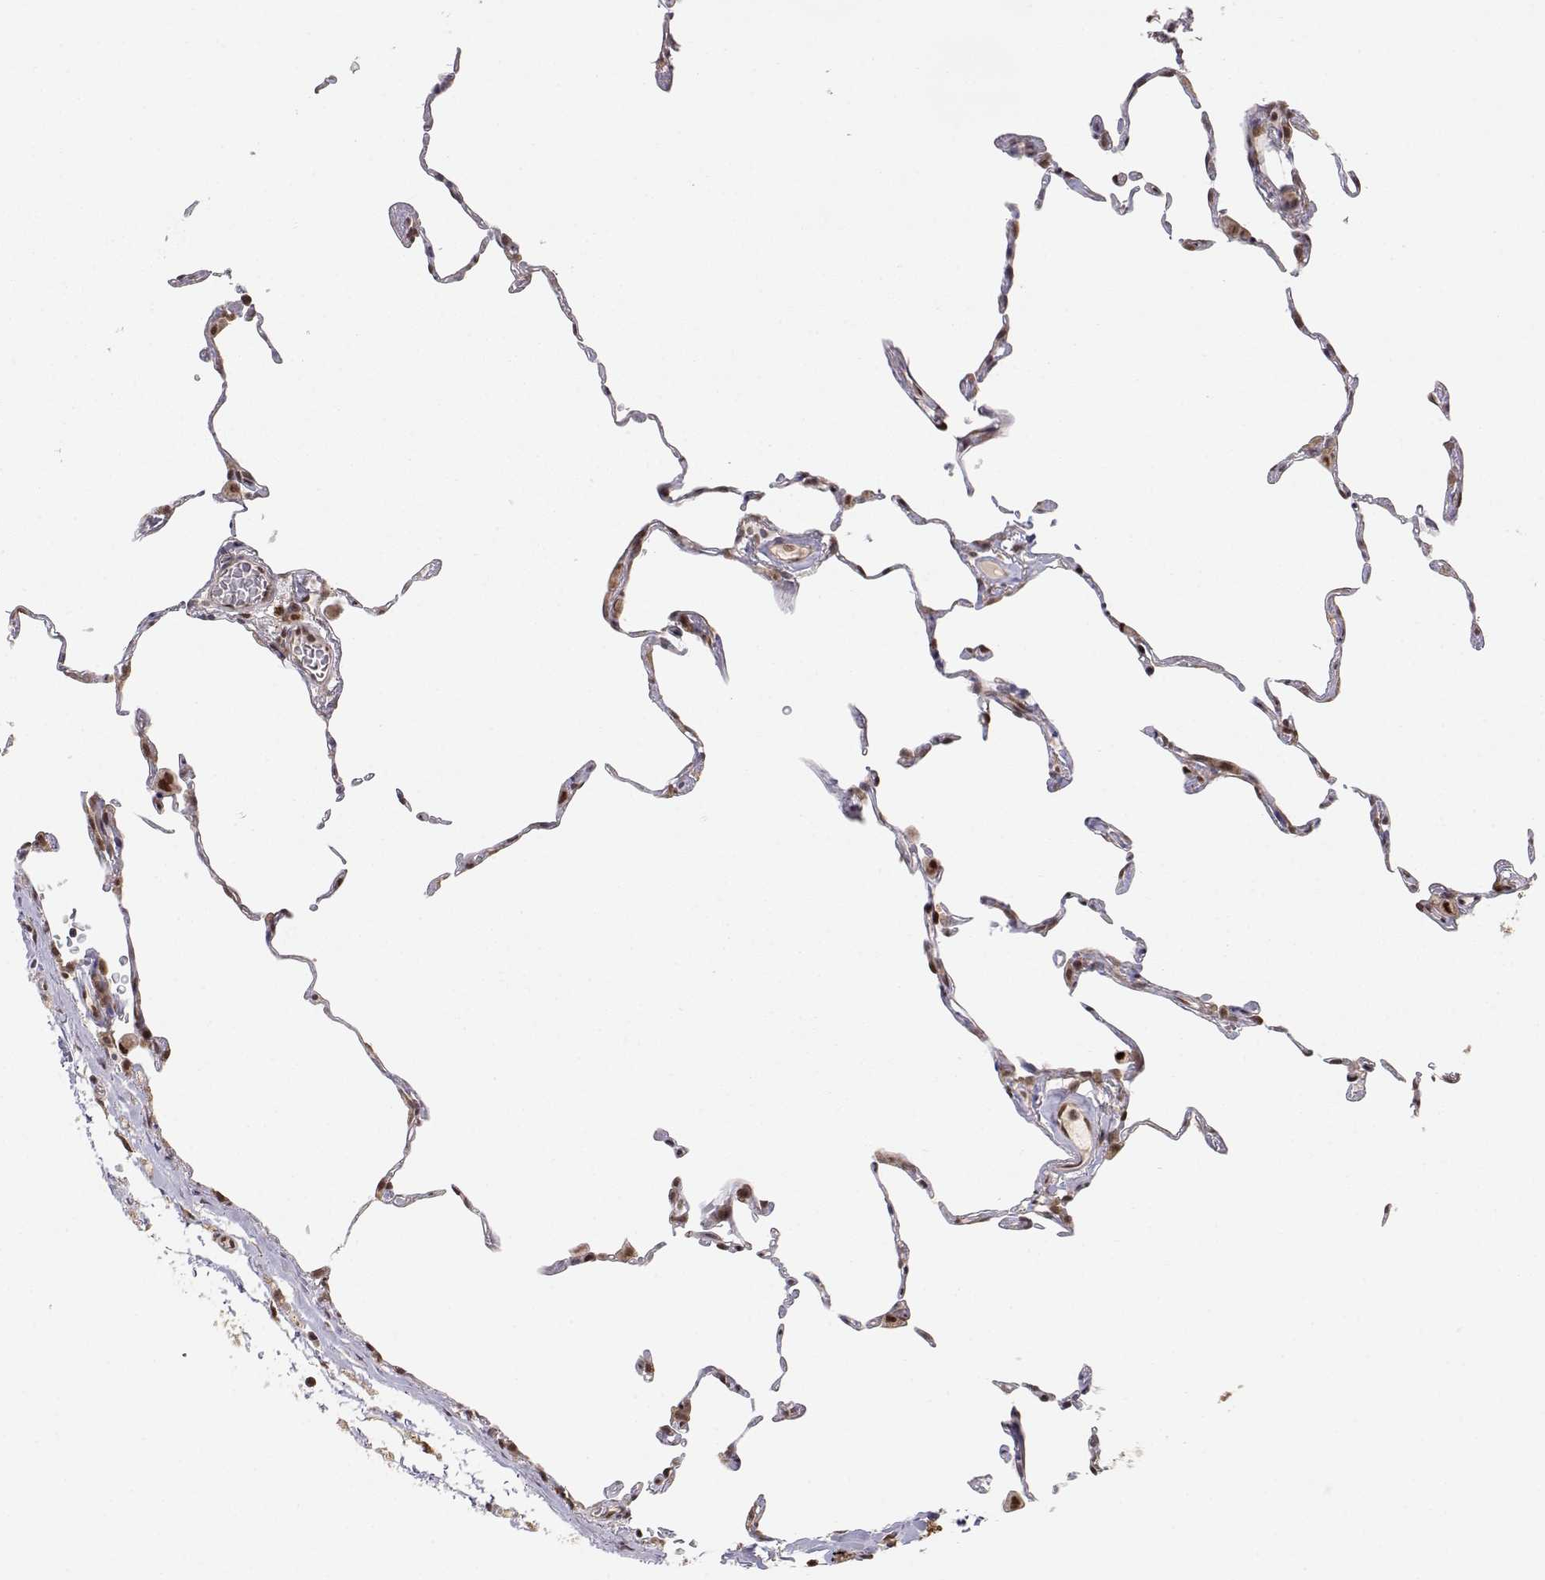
{"staining": {"intensity": "strong", "quantity": ">75%", "location": "nuclear"}, "tissue": "lung", "cell_type": "Alveolar cells", "image_type": "normal", "snomed": [{"axis": "morphology", "description": "Normal tissue, NOS"}, {"axis": "topography", "description": "Lung"}], "caption": "High-magnification brightfield microscopy of normal lung stained with DAB (3,3'-diaminobenzidine) (brown) and counterstained with hematoxylin (blue). alveolar cells exhibit strong nuclear positivity is identified in approximately>75% of cells.", "gene": "BRCA1", "patient": {"sex": "female", "age": 57}}